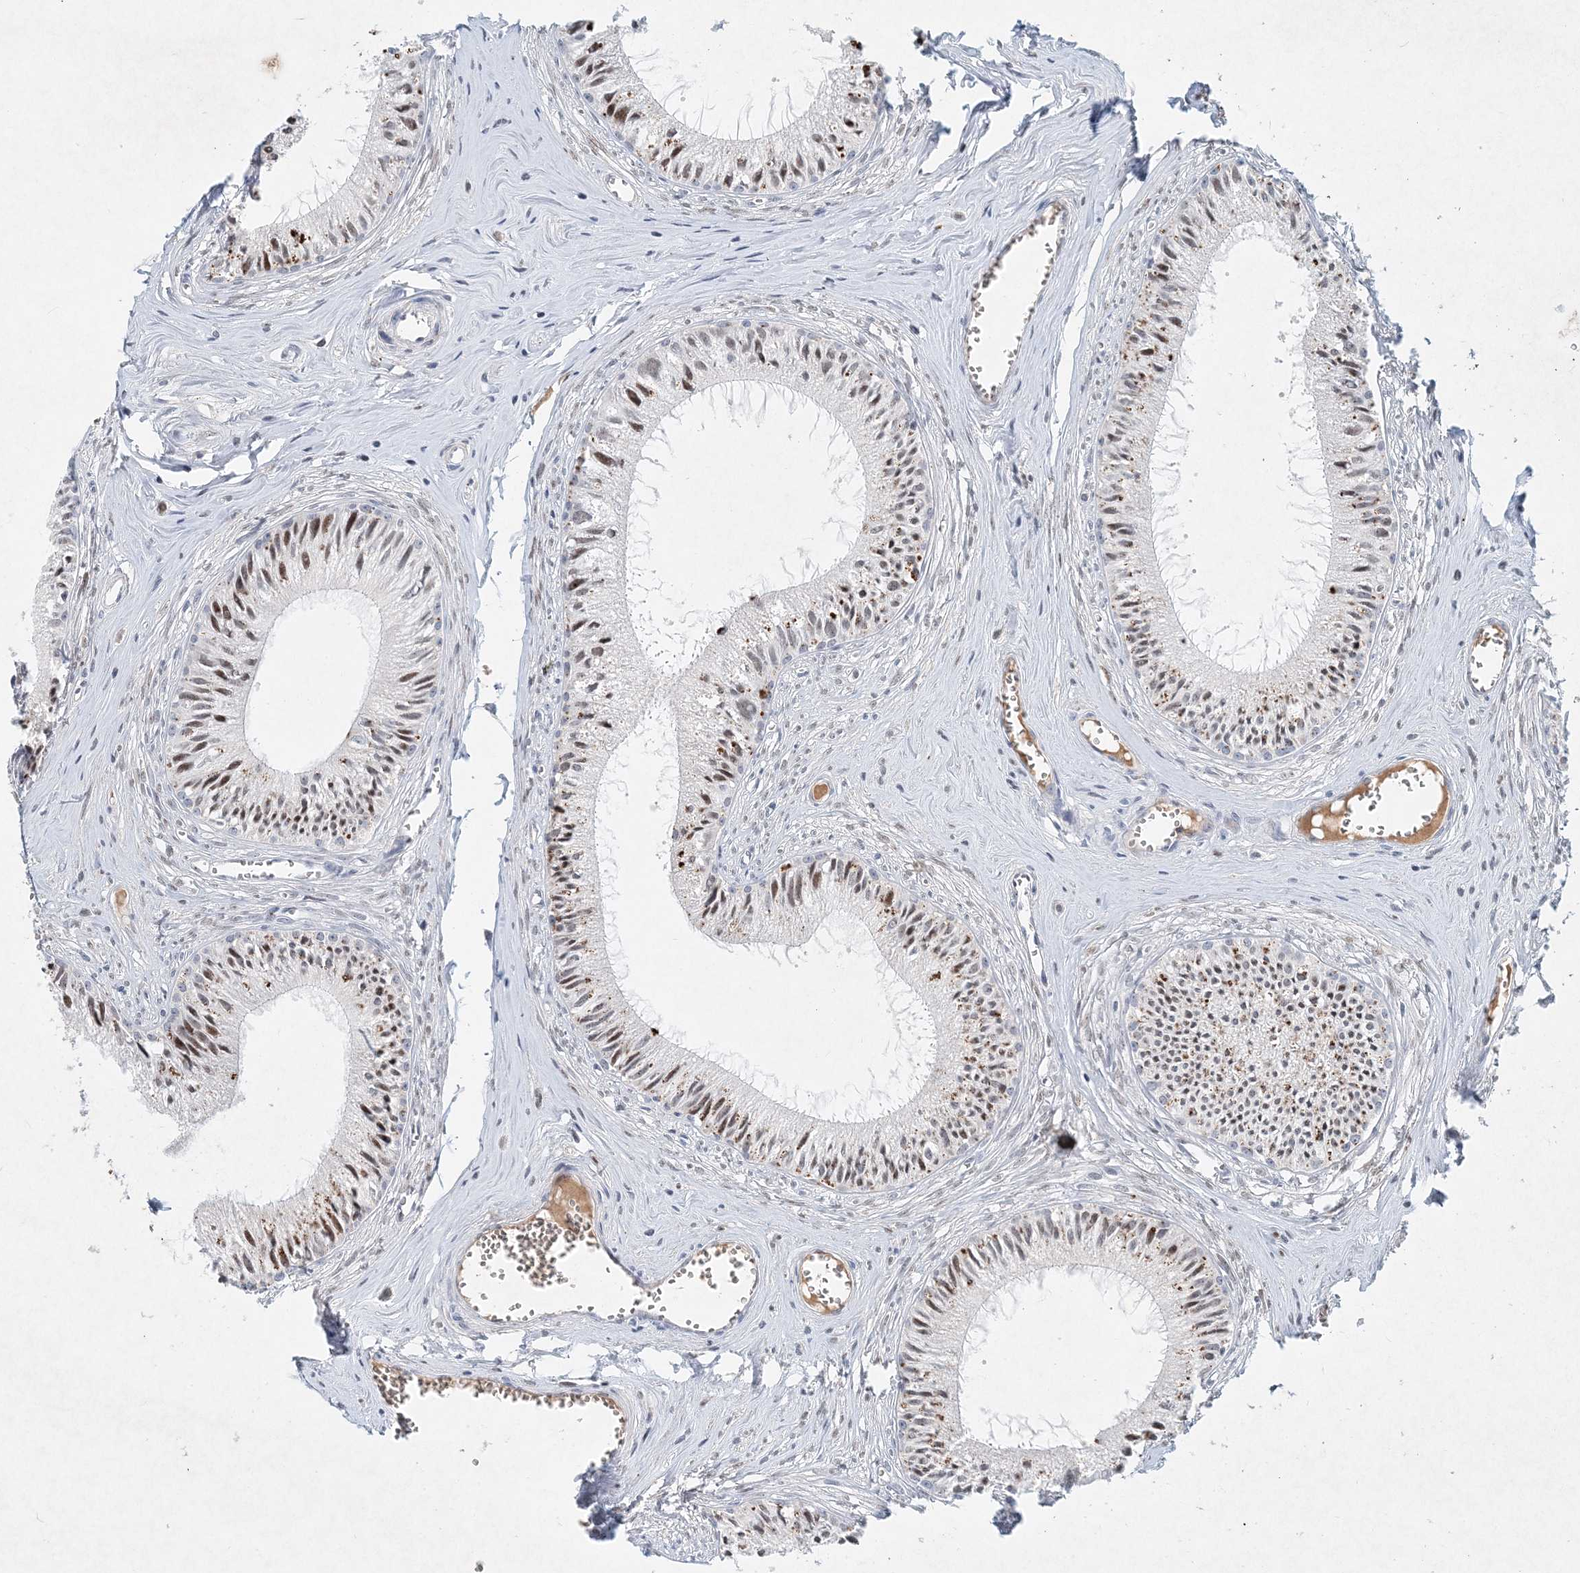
{"staining": {"intensity": "strong", "quantity": "<25%", "location": "cytoplasmic/membranous,nuclear"}, "tissue": "epididymis", "cell_type": "Glandular cells", "image_type": "normal", "snomed": [{"axis": "morphology", "description": "Normal tissue, NOS"}, {"axis": "topography", "description": "Epididymis"}], "caption": "Brown immunohistochemical staining in unremarkable epididymis demonstrates strong cytoplasmic/membranous,nuclear positivity in about <25% of glandular cells.", "gene": "KPNA4", "patient": {"sex": "male", "age": 36}}